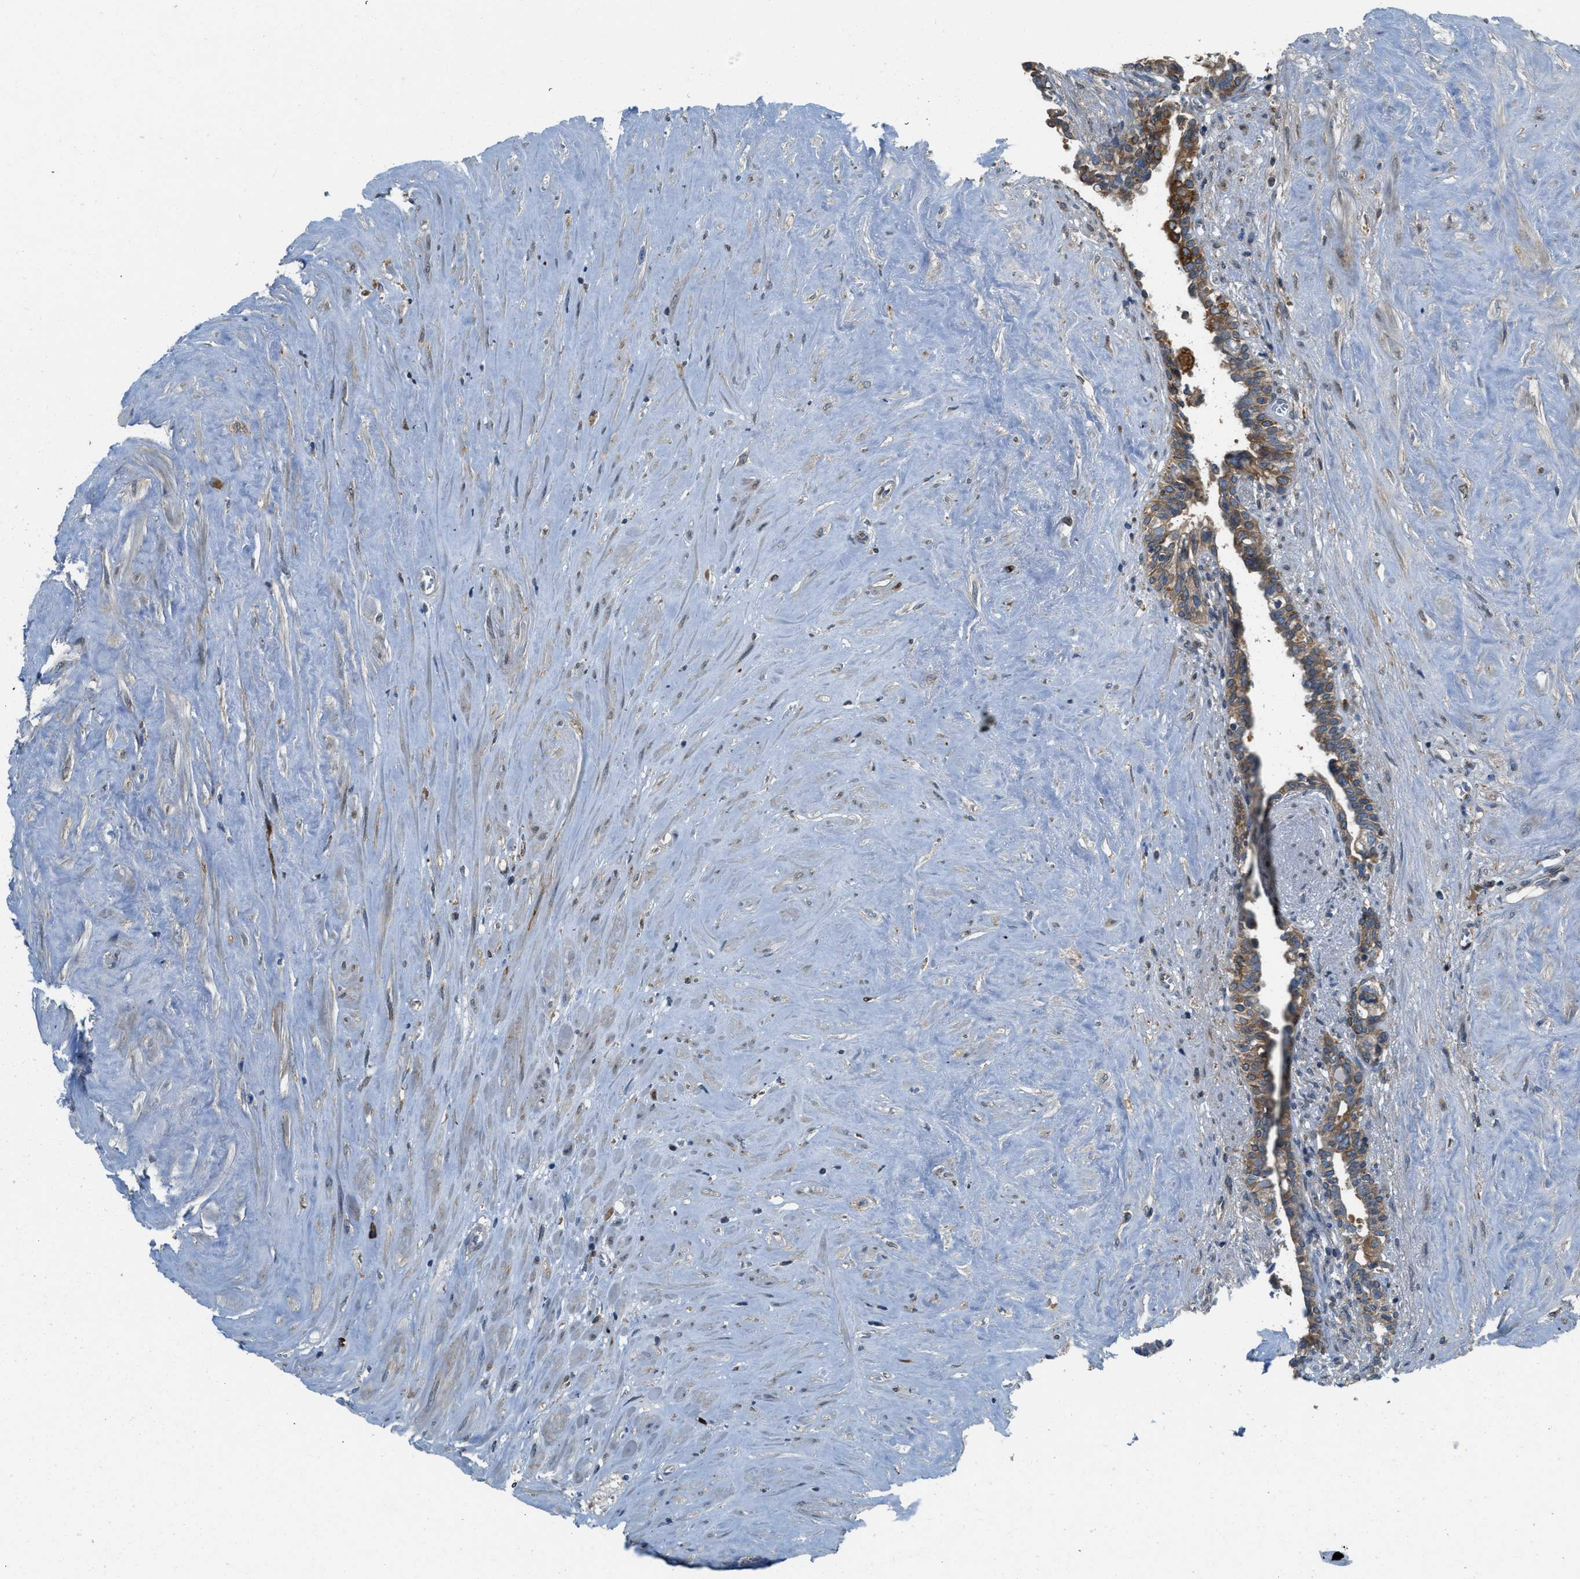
{"staining": {"intensity": "moderate", "quantity": ">75%", "location": "cytoplasmic/membranous"}, "tissue": "seminal vesicle", "cell_type": "Glandular cells", "image_type": "normal", "snomed": [{"axis": "morphology", "description": "Normal tissue, NOS"}, {"axis": "topography", "description": "Seminal veicle"}], "caption": "Brown immunohistochemical staining in normal seminal vesicle displays moderate cytoplasmic/membranous expression in approximately >75% of glandular cells. (brown staining indicates protein expression, while blue staining denotes nuclei).", "gene": "BCAP31", "patient": {"sex": "male", "age": 63}}